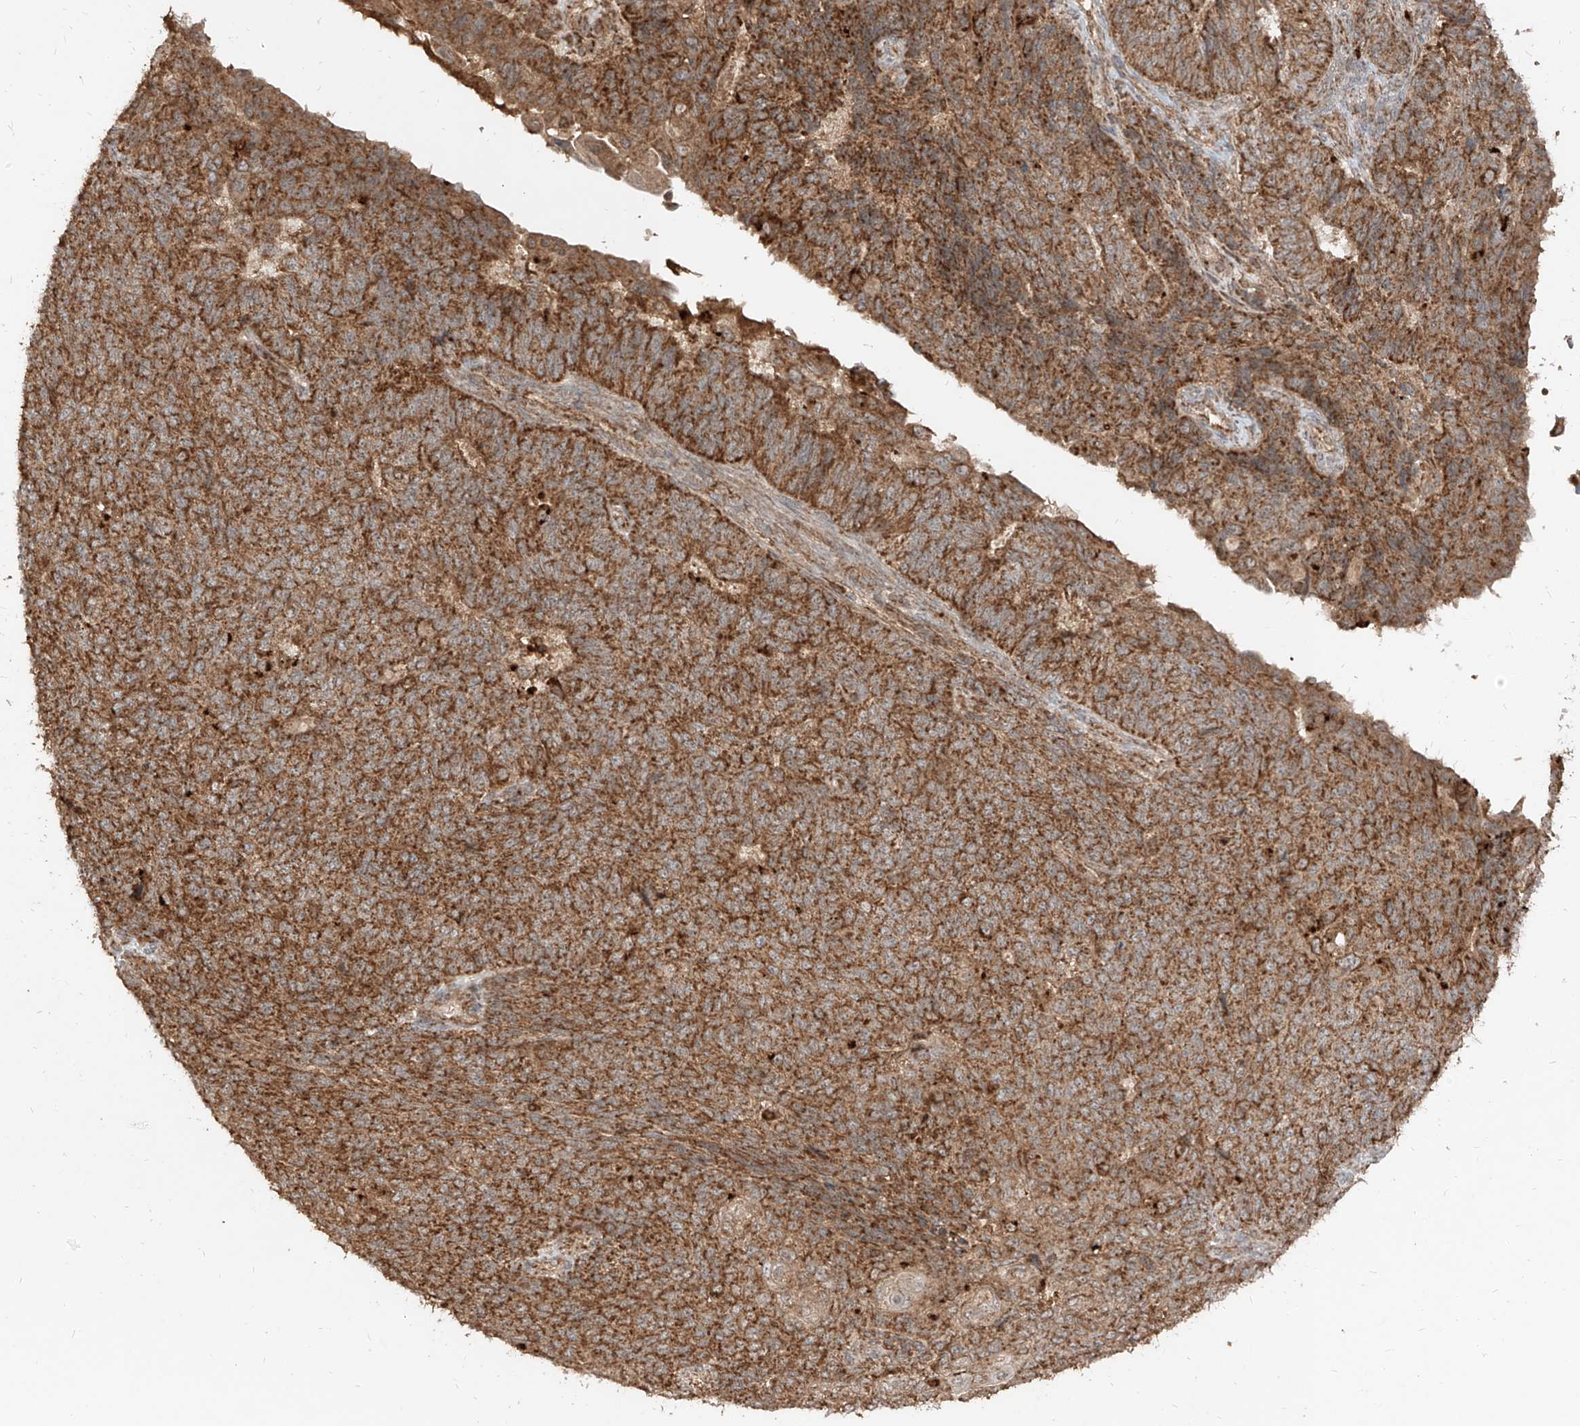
{"staining": {"intensity": "strong", "quantity": ">75%", "location": "cytoplasmic/membranous"}, "tissue": "endometrial cancer", "cell_type": "Tumor cells", "image_type": "cancer", "snomed": [{"axis": "morphology", "description": "Adenocarcinoma, NOS"}, {"axis": "topography", "description": "Endometrium"}], "caption": "IHC staining of endometrial cancer, which reveals high levels of strong cytoplasmic/membranous expression in approximately >75% of tumor cells indicating strong cytoplasmic/membranous protein expression. The staining was performed using DAB (brown) for protein detection and nuclei were counterstained in hematoxylin (blue).", "gene": "AIM2", "patient": {"sex": "female", "age": 32}}